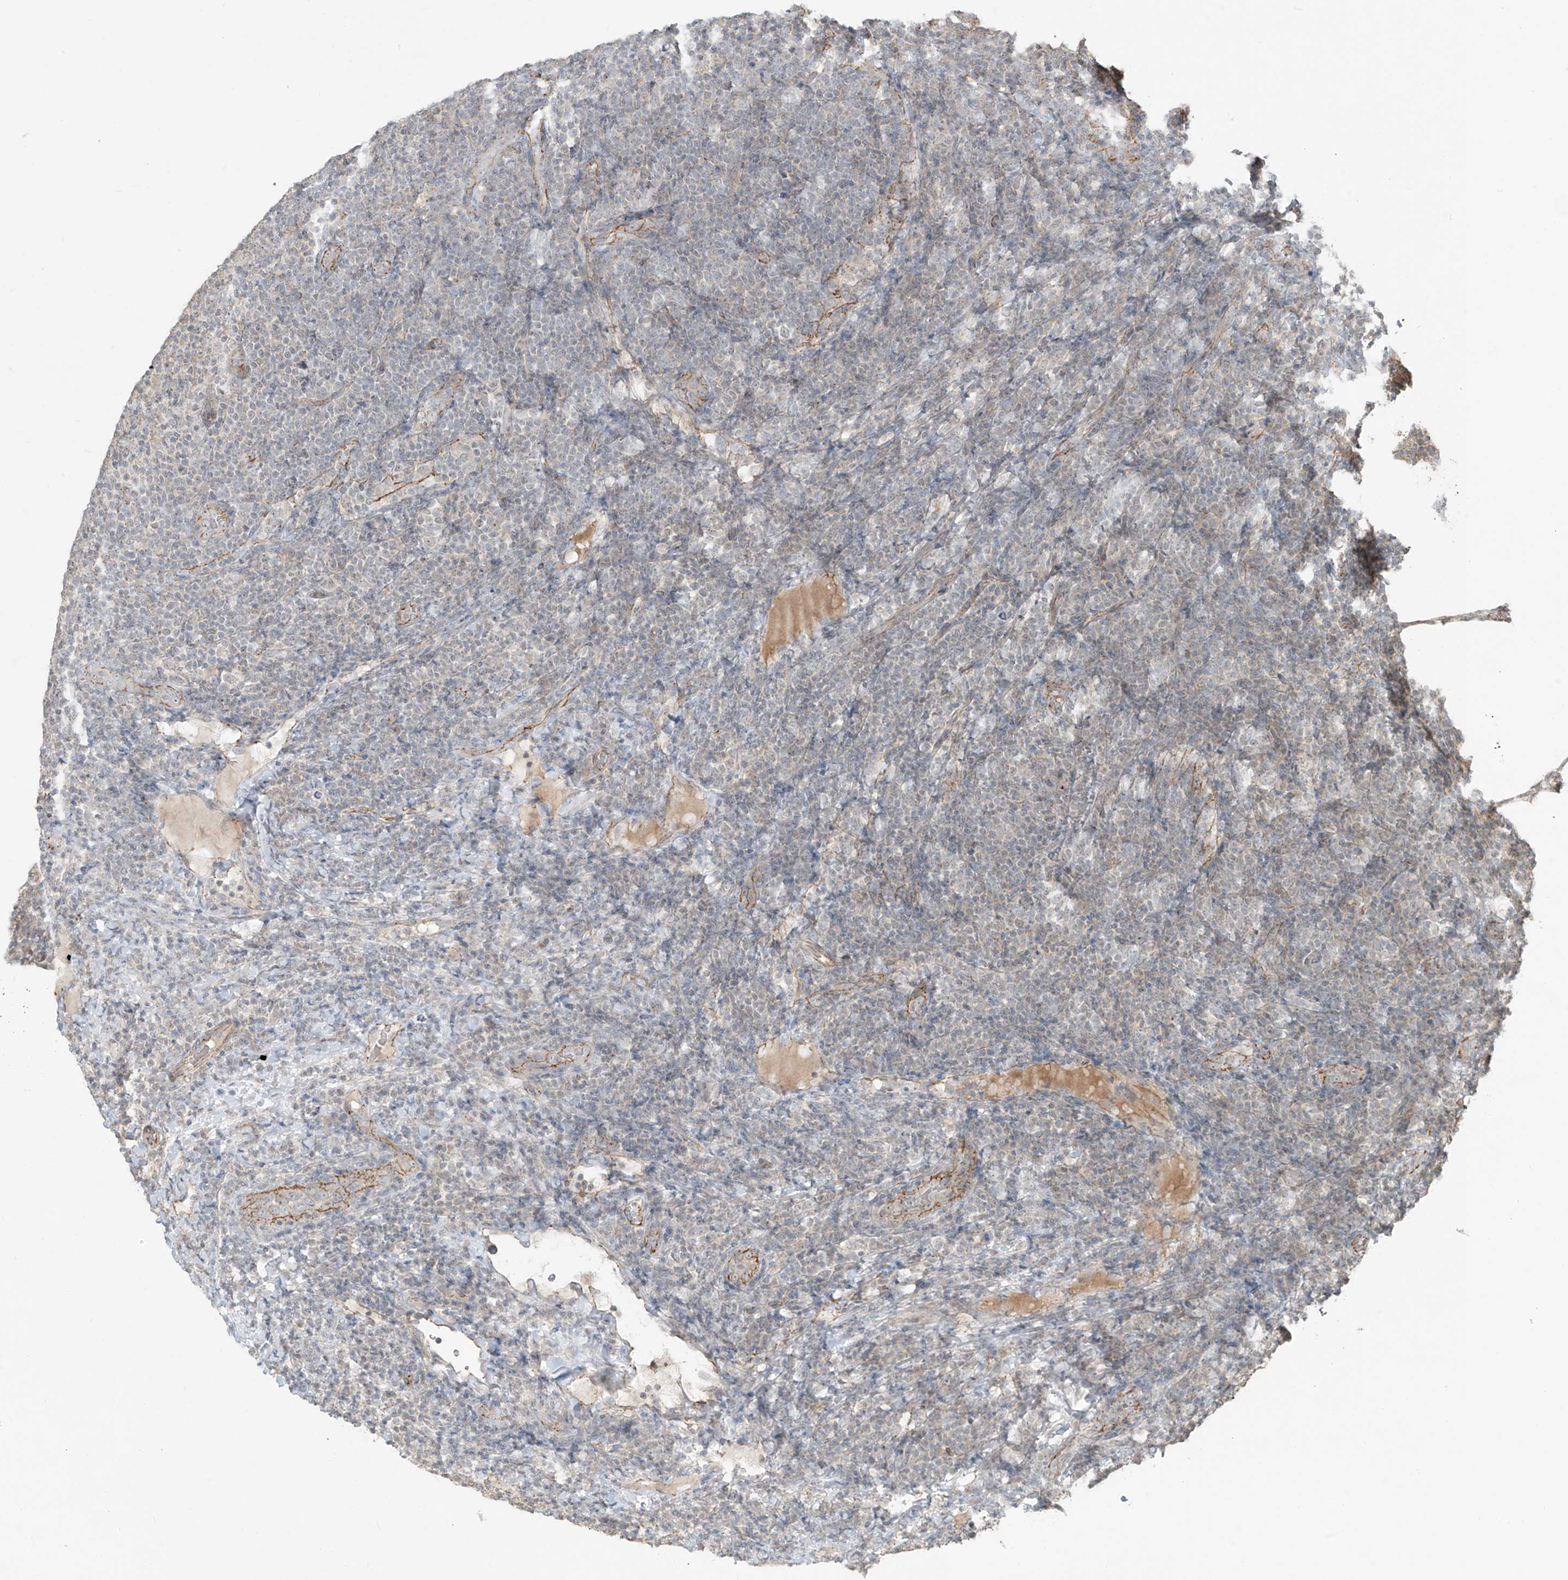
{"staining": {"intensity": "negative", "quantity": "none", "location": "none"}, "tissue": "lymphoma", "cell_type": "Tumor cells", "image_type": "cancer", "snomed": [{"axis": "morphology", "description": "Malignant lymphoma, non-Hodgkin's type, Low grade"}, {"axis": "topography", "description": "Lymph node"}], "caption": "A micrograph of lymphoma stained for a protein demonstrates no brown staining in tumor cells.", "gene": "ZNF16", "patient": {"sex": "male", "age": 66}}